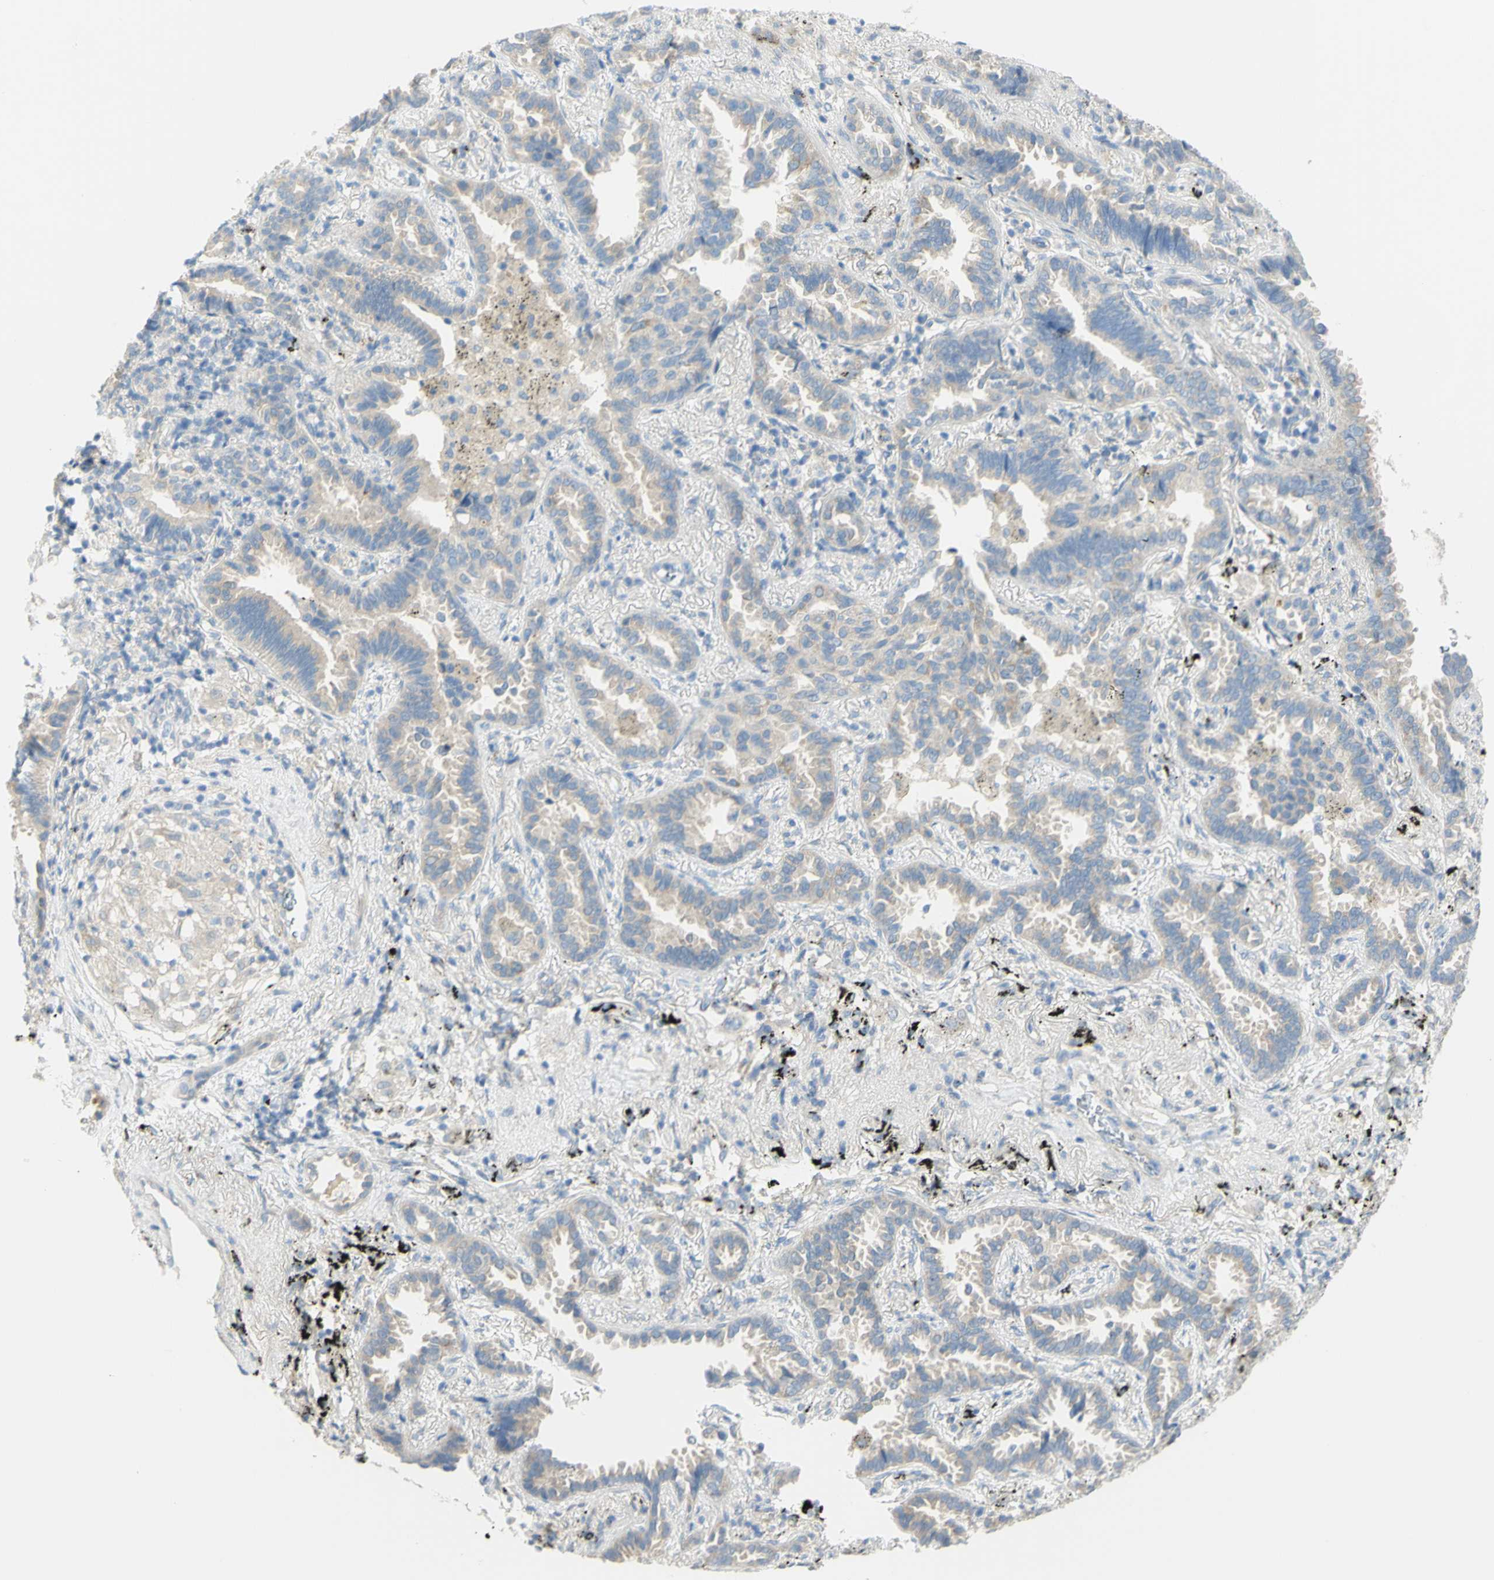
{"staining": {"intensity": "weak", "quantity": "25%-75%", "location": "cytoplasmic/membranous"}, "tissue": "lung cancer", "cell_type": "Tumor cells", "image_type": "cancer", "snomed": [{"axis": "morphology", "description": "Normal tissue, NOS"}, {"axis": "morphology", "description": "Adenocarcinoma, NOS"}, {"axis": "topography", "description": "Lung"}], "caption": "Protein expression analysis of lung cancer (adenocarcinoma) shows weak cytoplasmic/membranous staining in about 25%-75% of tumor cells. (brown staining indicates protein expression, while blue staining denotes nuclei).", "gene": "GCNT3", "patient": {"sex": "male", "age": 59}}